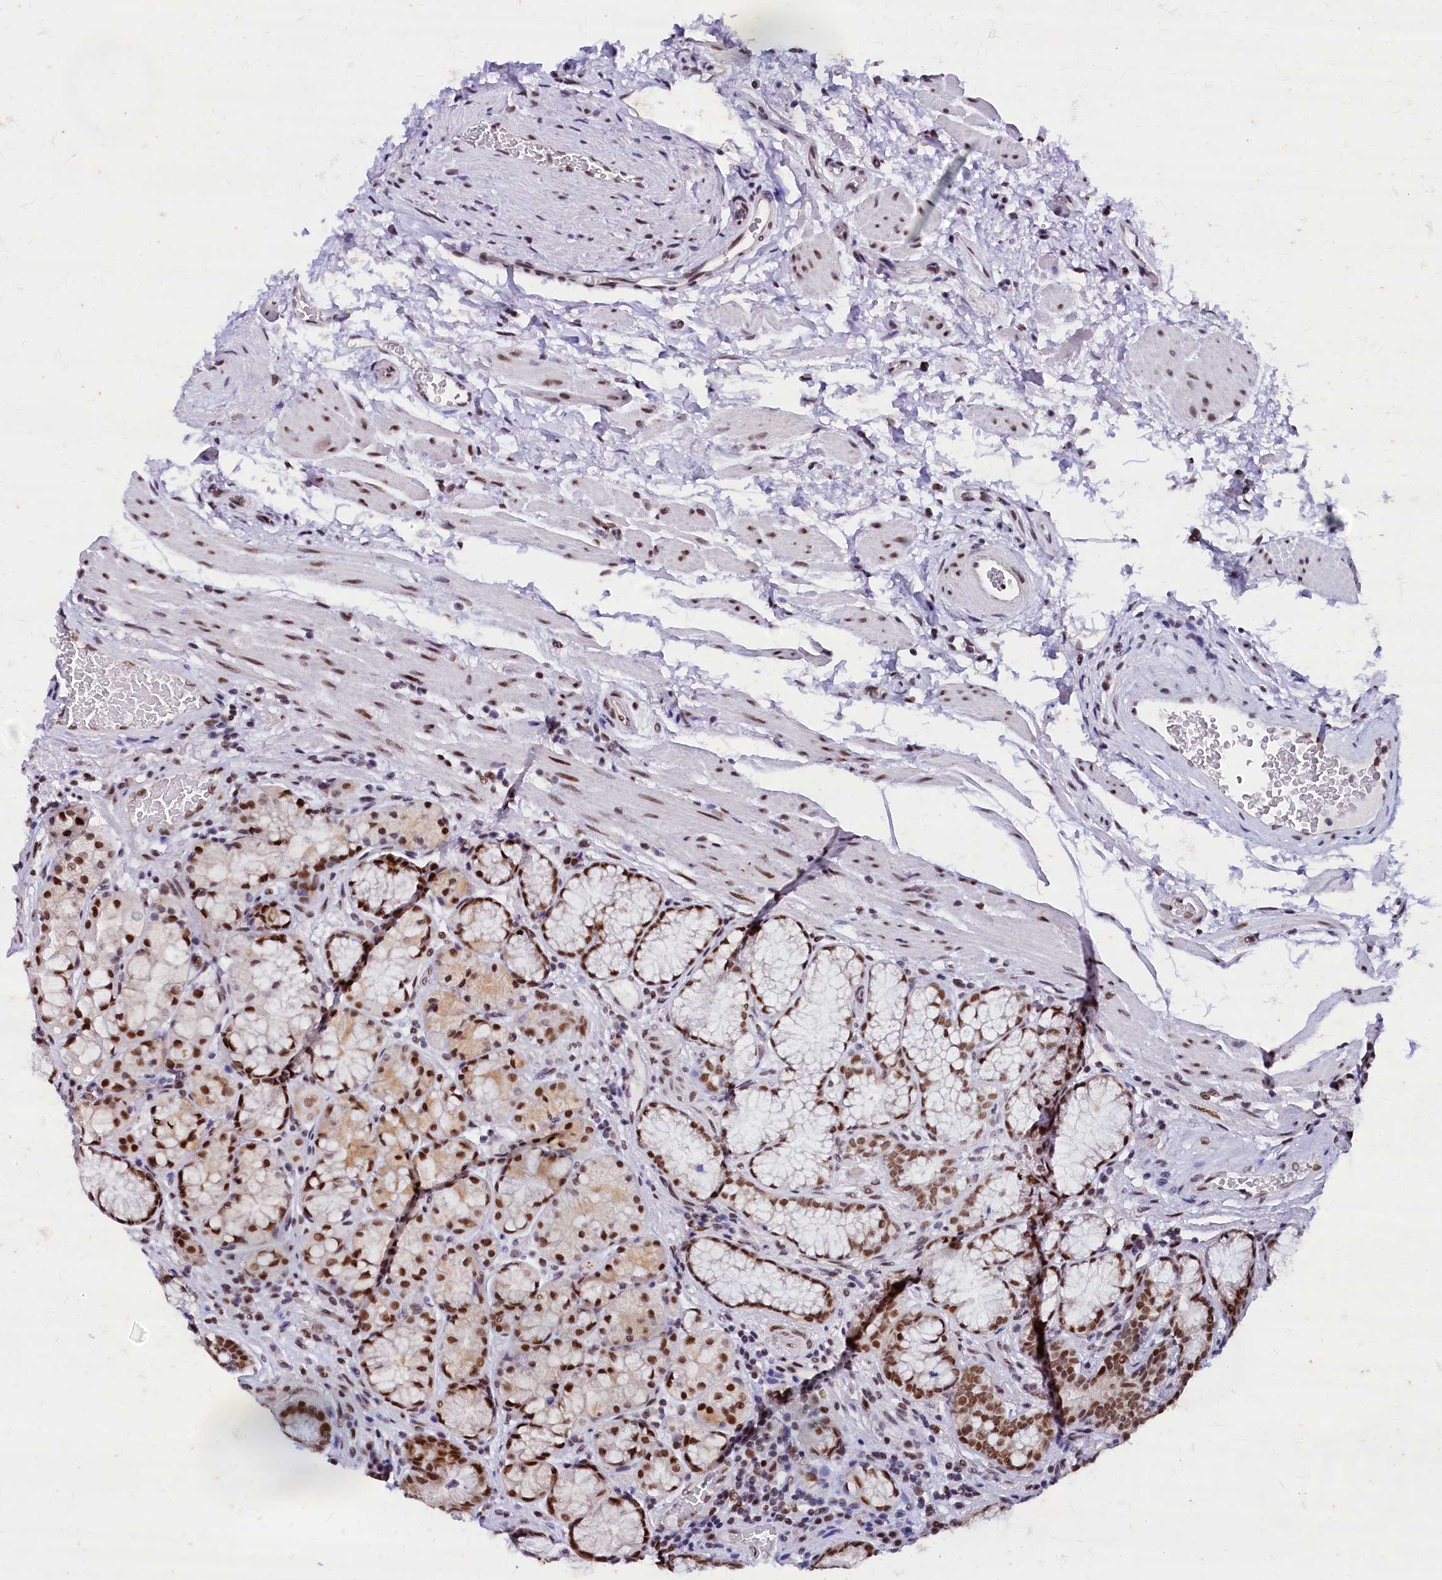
{"staining": {"intensity": "strong", "quantity": ">75%", "location": "cytoplasmic/membranous,nuclear"}, "tissue": "stomach", "cell_type": "Glandular cells", "image_type": "normal", "snomed": [{"axis": "morphology", "description": "Normal tissue, NOS"}, {"axis": "topography", "description": "Stomach"}], "caption": "This is a photomicrograph of immunohistochemistry (IHC) staining of unremarkable stomach, which shows strong expression in the cytoplasmic/membranous,nuclear of glandular cells.", "gene": "CPSF7", "patient": {"sex": "male", "age": 63}}